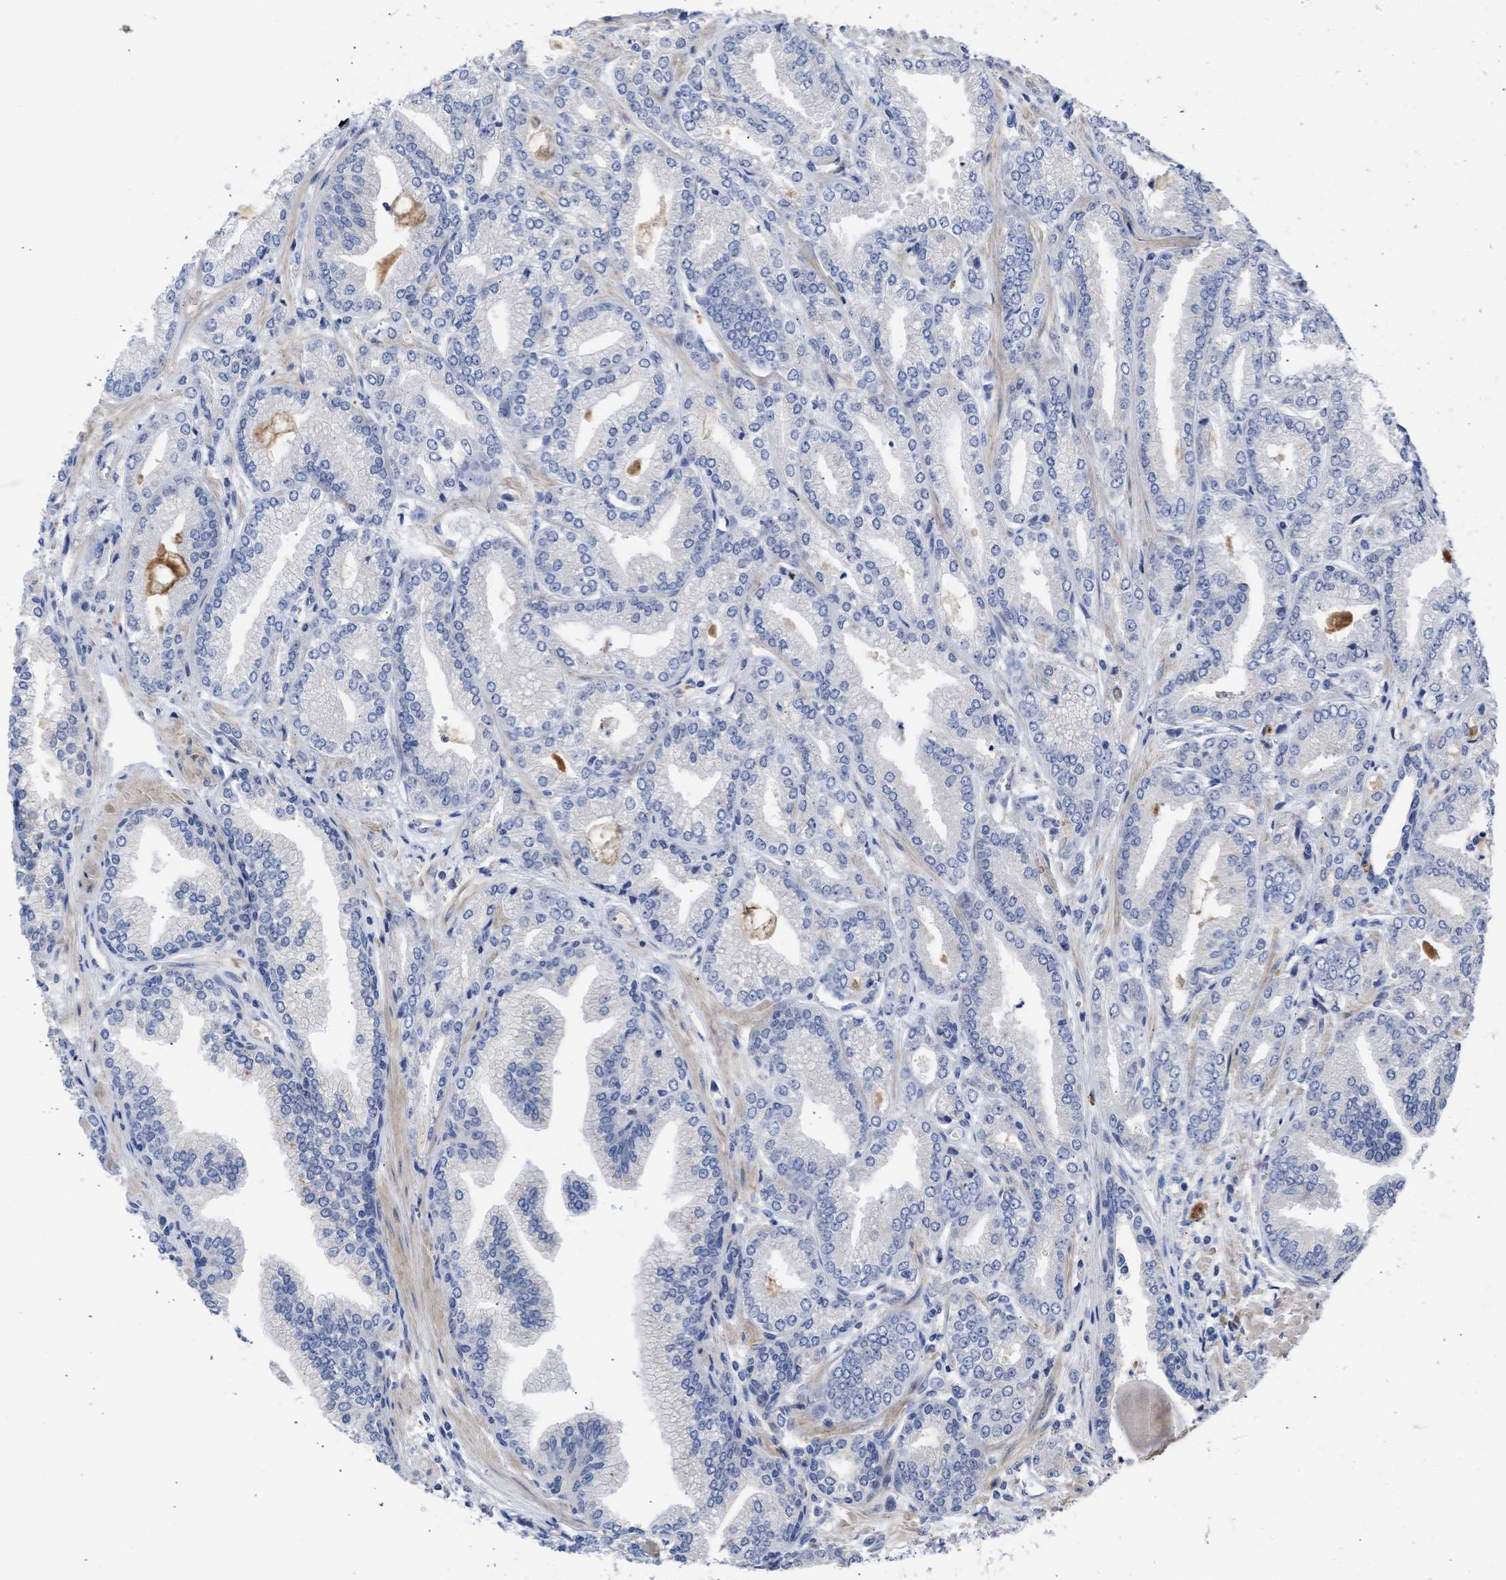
{"staining": {"intensity": "negative", "quantity": "none", "location": "none"}, "tissue": "prostate cancer", "cell_type": "Tumor cells", "image_type": "cancer", "snomed": [{"axis": "morphology", "description": "Adenocarcinoma, Low grade"}, {"axis": "topography", "description": "Prostate"}], "caption": "Immunohistochemical staining of human prostate cancer reveals no significant positivity in tumor cells. Nuclei are stained in blue.", "gene": "ARHGEF4", "patient": {"sex": "male", "age": 52}}